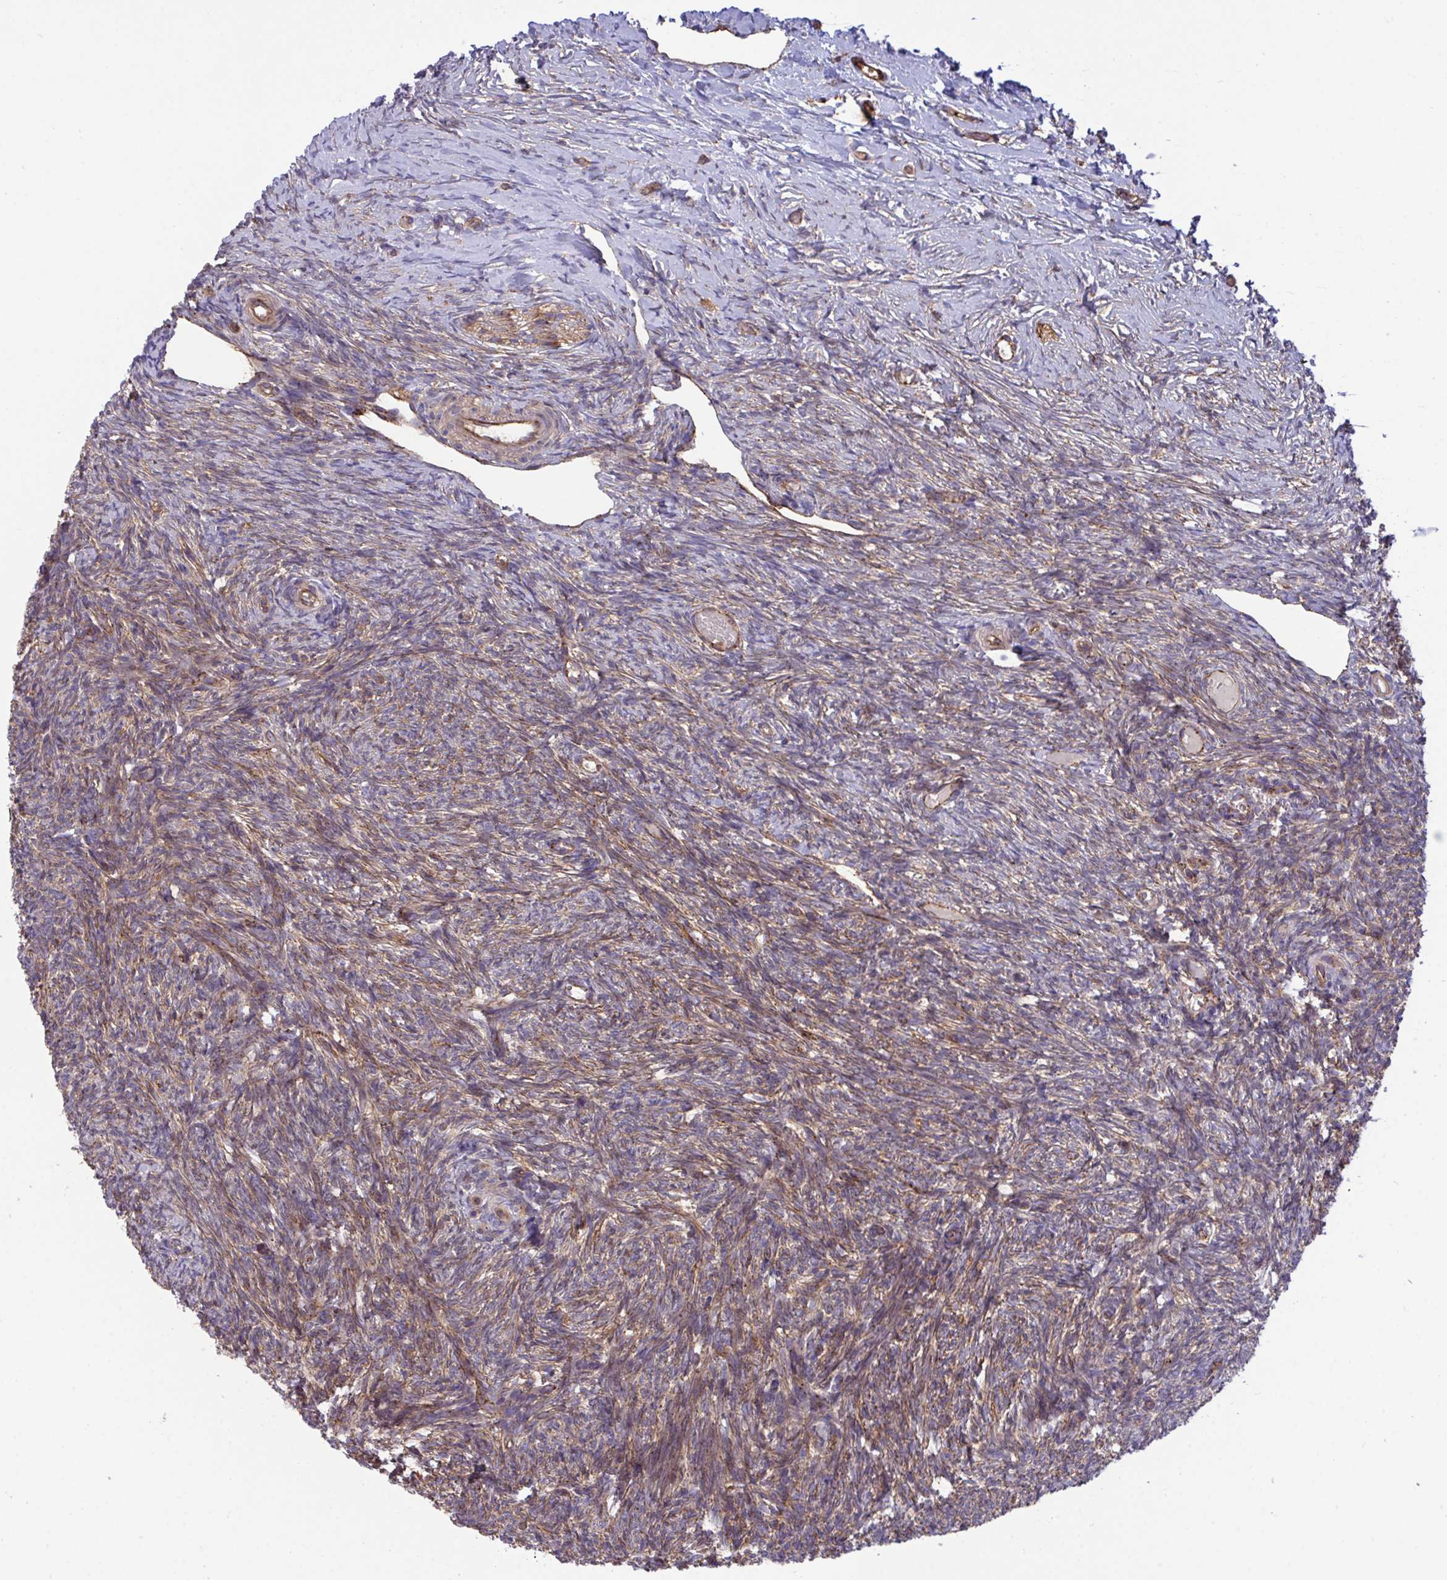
{"staining": {"intensity": "moderate", "quantity": ">75%", "location": "cytoplasmic/membranous"}, "tissue": "ovary", "cell_type": "Follicle cells", "image_type": "normal", "snomed": [{"axis": "morphology", "description": "Normal tissue, NOS"}, {"axis": "topography", "description": "Ovary"}], "caption": "Immunohistochemistry of benign human ovary reveals medium levels of moderate cytoplasmic/membranous expression in about >75% of follicle cells.", "gene": "C4orf36", "patient": {"sex": "female", "age": 39}}